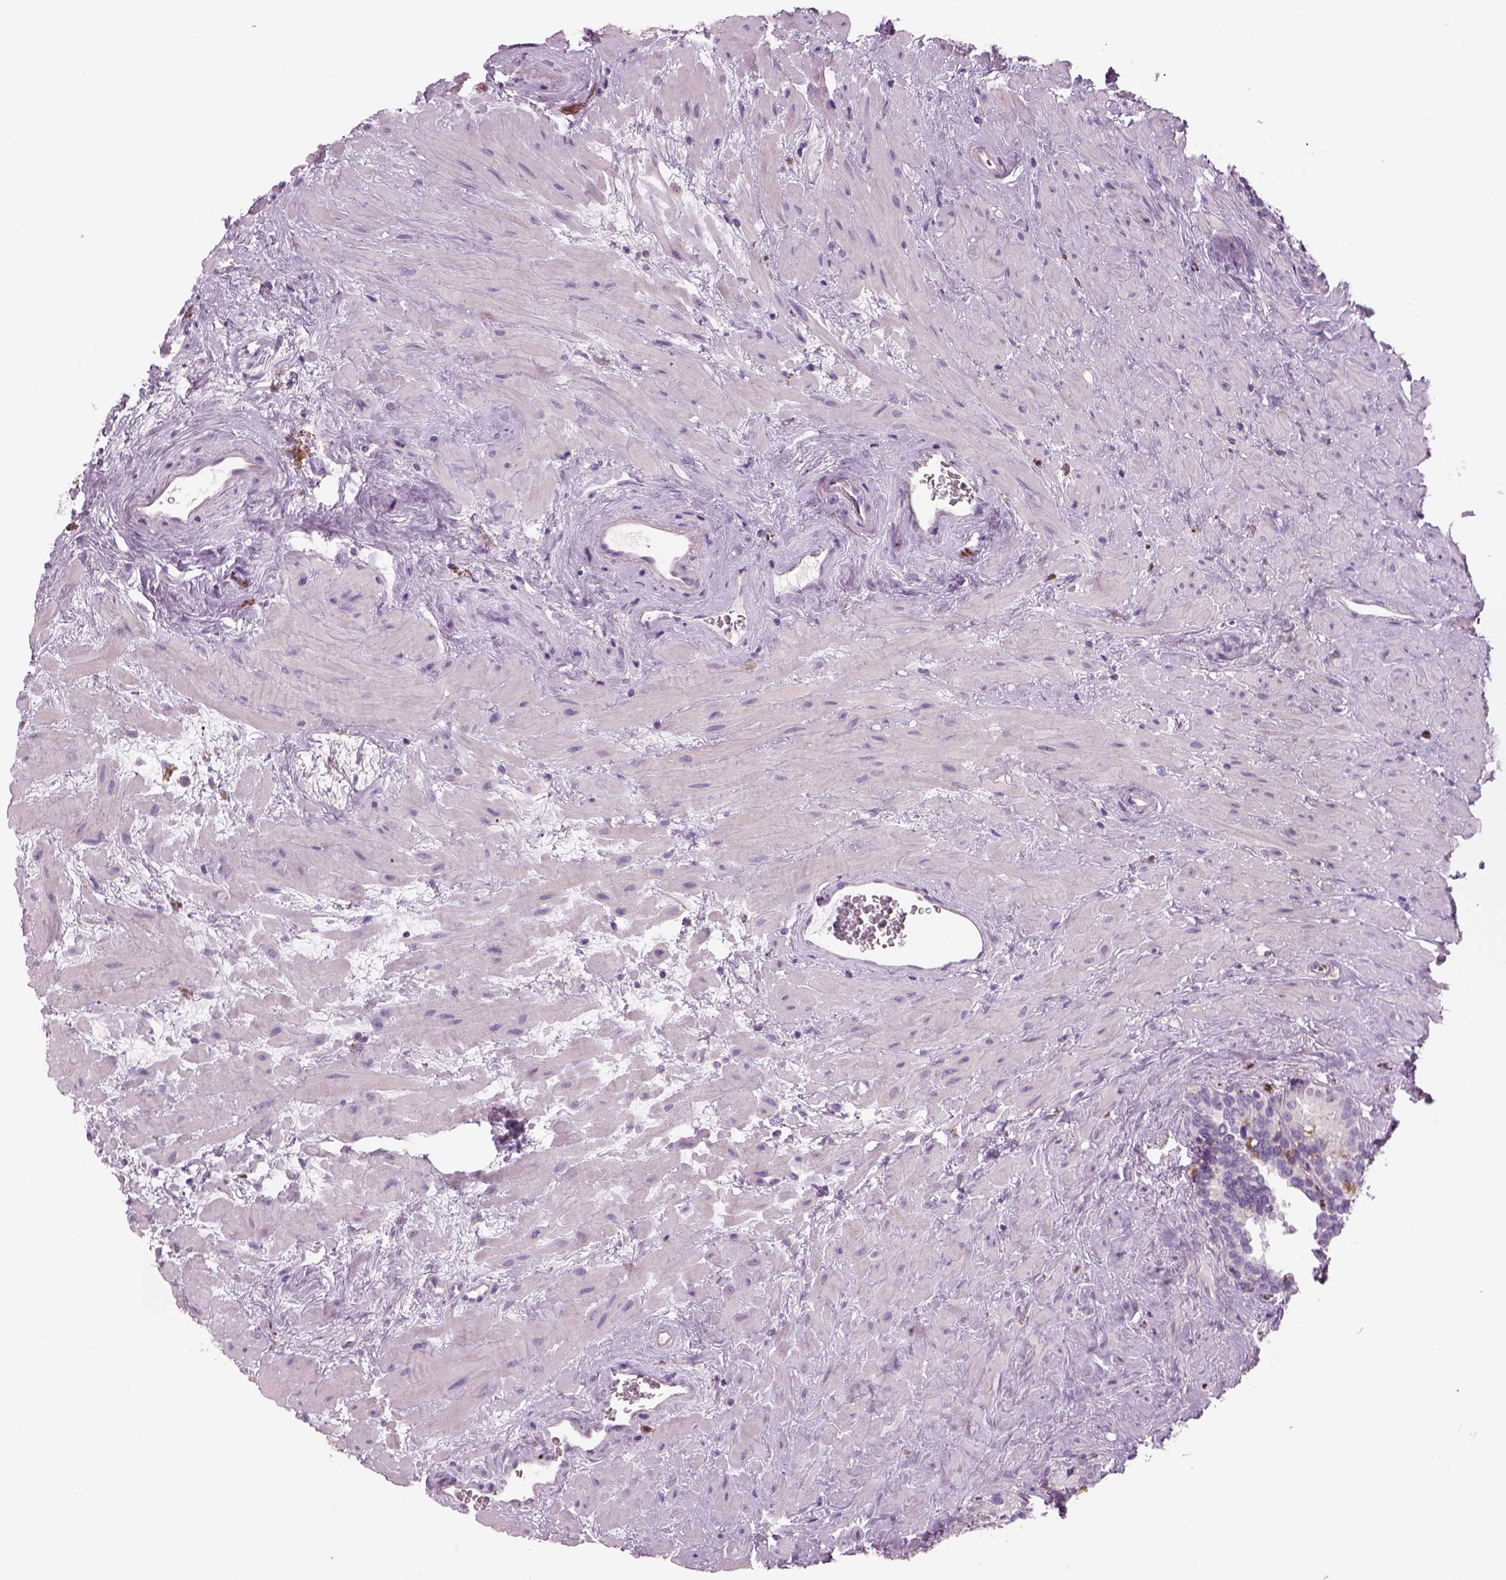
{"staining": {"intensity": "negative", "quantity": "none", "location": "none"}, "tissue": "seminal vesicle", "cell_type": "Glandular cells", "image_type": "normal", "snomed": [{"axis": "morphology", "description": "Normal tissue, NOS"}, {"axis": "topography", "description": "Seminal veicle"}], "caption": "Human seminal vesicle stained for a protein using immunohistochemistry (IHC) exhibits no positivity in glandular cells.", "gene": "SLC1A7", "patient": {"sex": "male", "age": 71}}